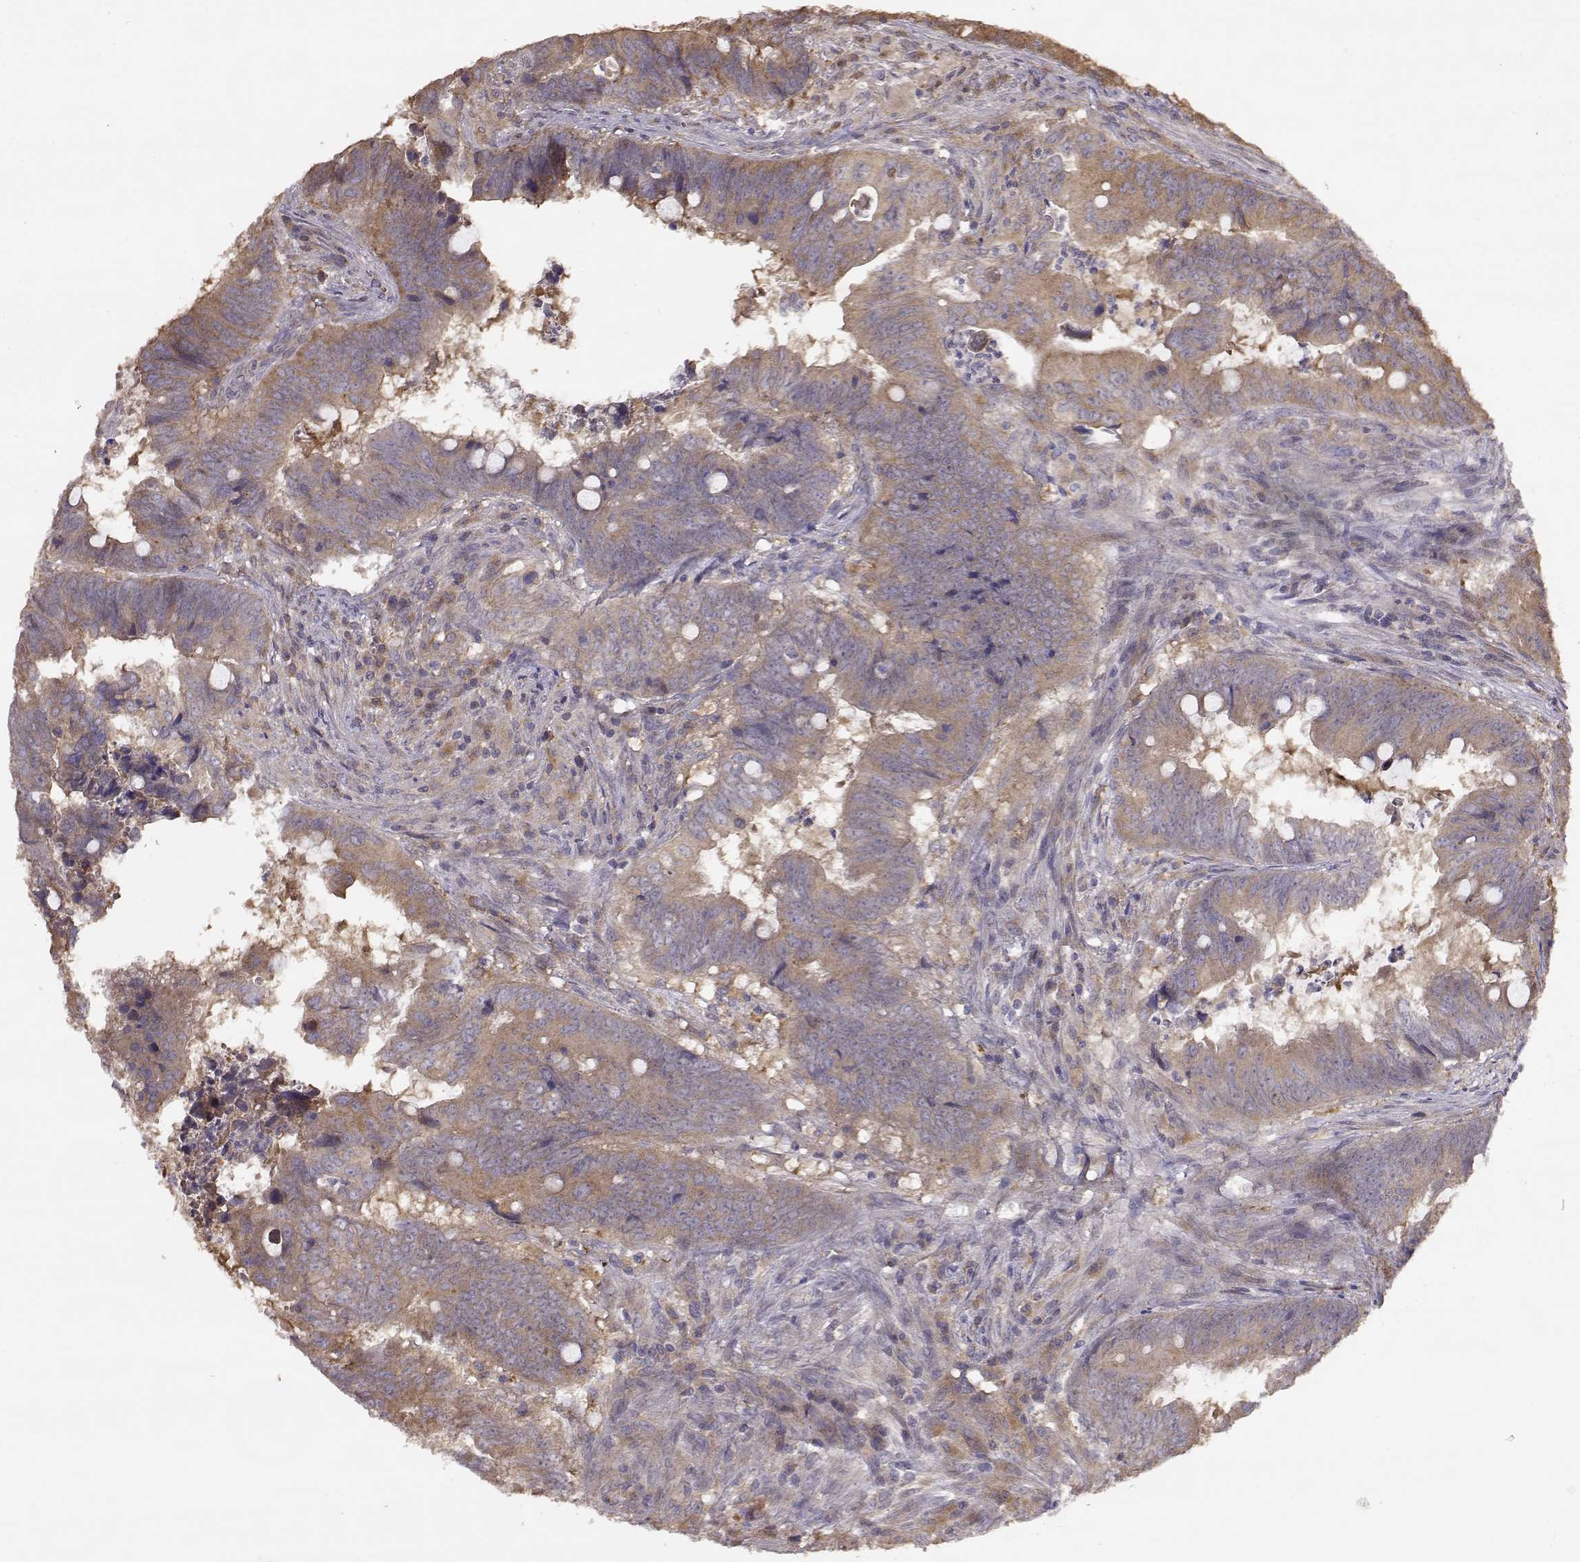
{"staining": {"intensity": "moderate", "quantity": ">75%", "location": "cytoplasmic/membranous"}, "tissue": "colorectal cancer", "cell_type": "Tumor cells", "image_type": "cancer", "snomed": [{"axis": "morphology", "description": "Adenocarcinoma, NOS"}, {"axis": "topography", "description": "Colon"}], "caption": "A photomicrograph showing moderate cytoplasmic/membranous positivity in about >75% of tumor cells in colorectal adenocarcinoma, as visualized by brown immunohistochemical staining.", "gene": "CRIM1", "patient": {"sex": "female", "age": 82}}